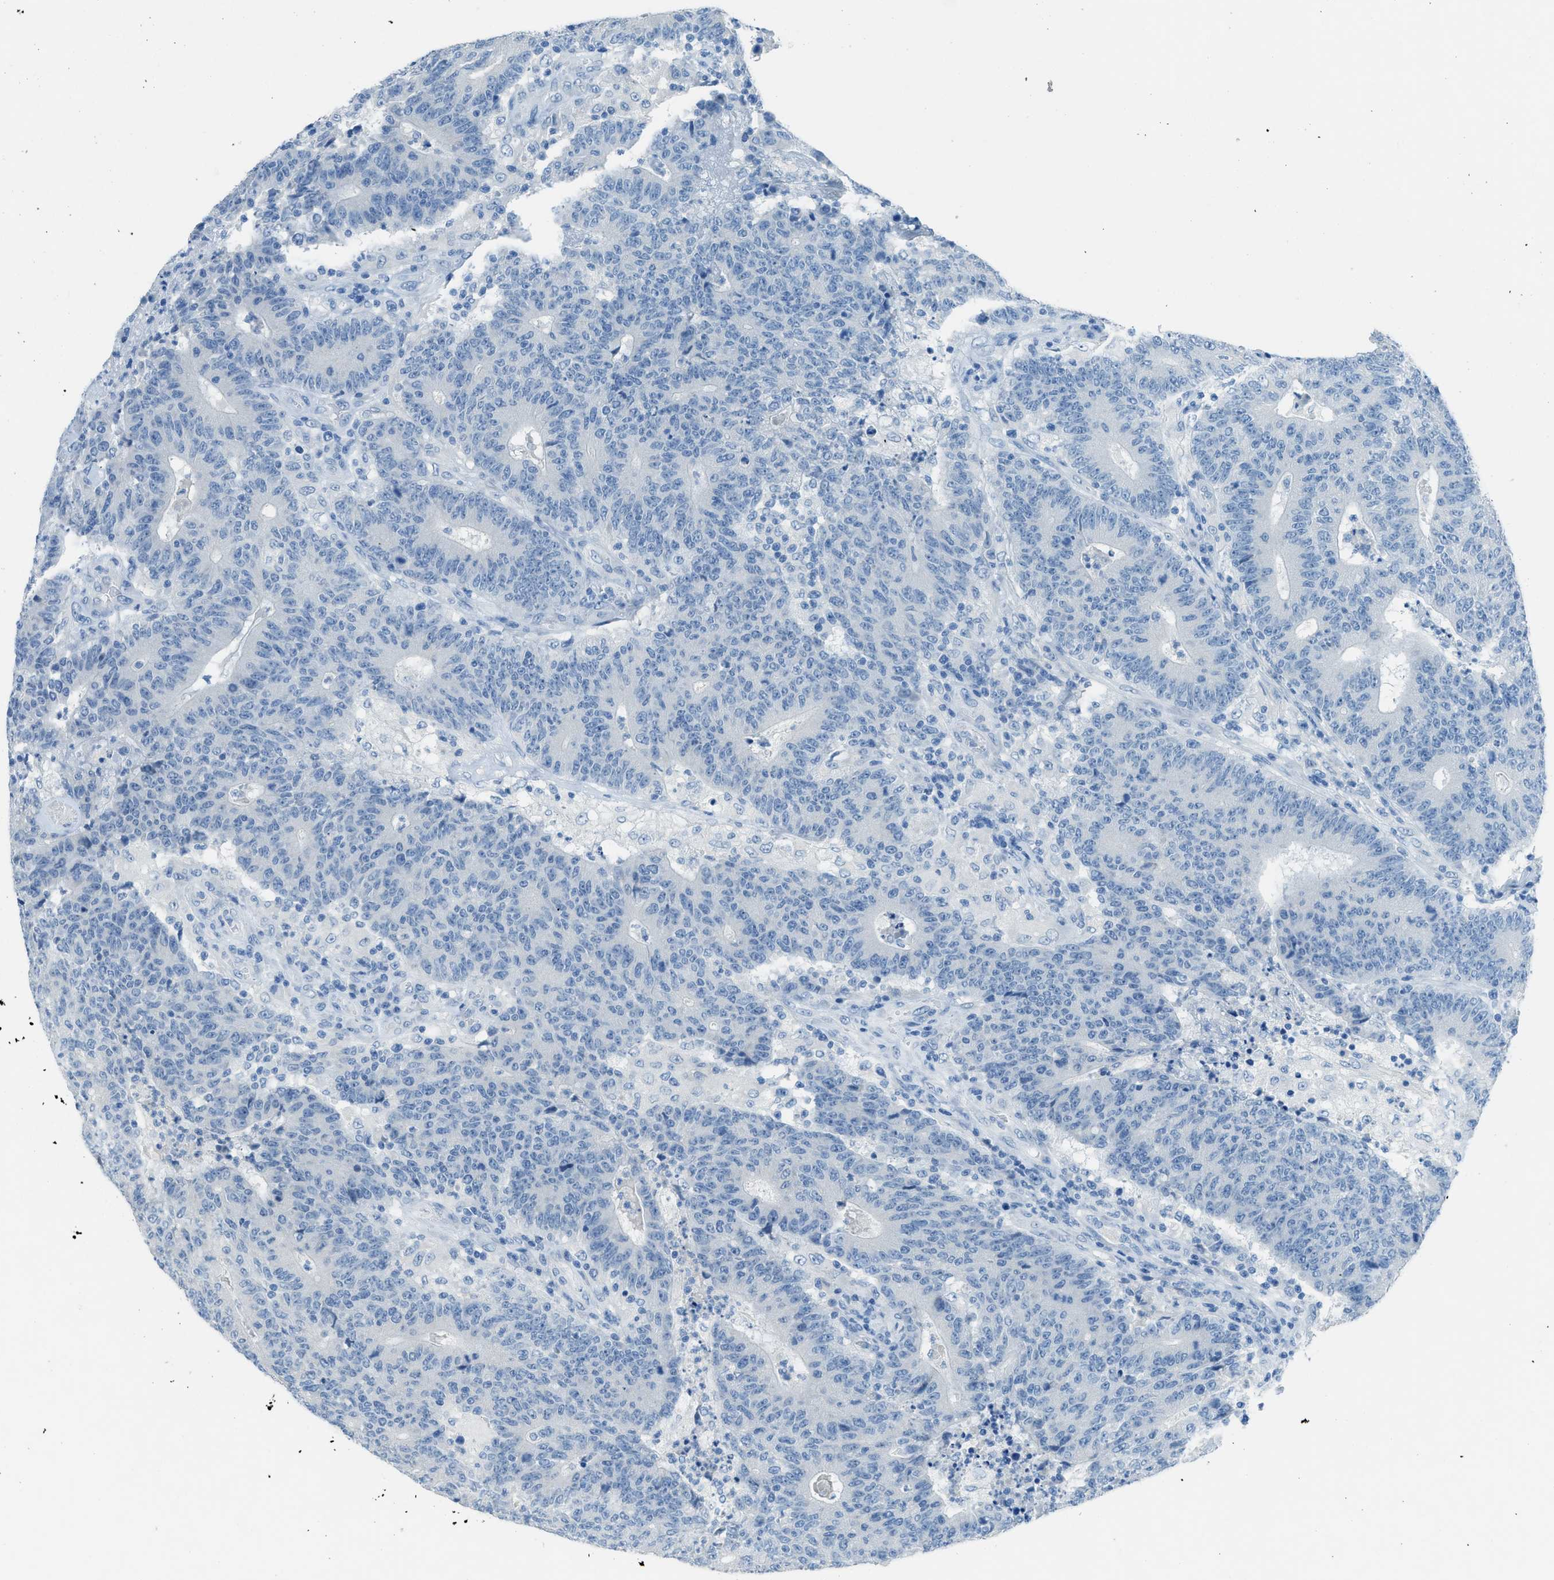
{"staining": {"intensity": "negative", "quantity": "none", "location": "none"}, "tissue": "colorectal cancer", "cell_type": "Tumor cells", "image_type": "cancer", "snomed": [{"axis": "morphology", "description": "Normal tissue, NOS"}, {"axis": "morphology", "description": "Adenocarcinoma, NOS"}, {"axis": "topography", "description": "Colon"}], "caption": "Adenocarcinoma (colorectal) stained for a protein using IHC exhibits no expression tumor cells.", "gene": "ACAN", "patient": {"sex": "female", "age": 75}}